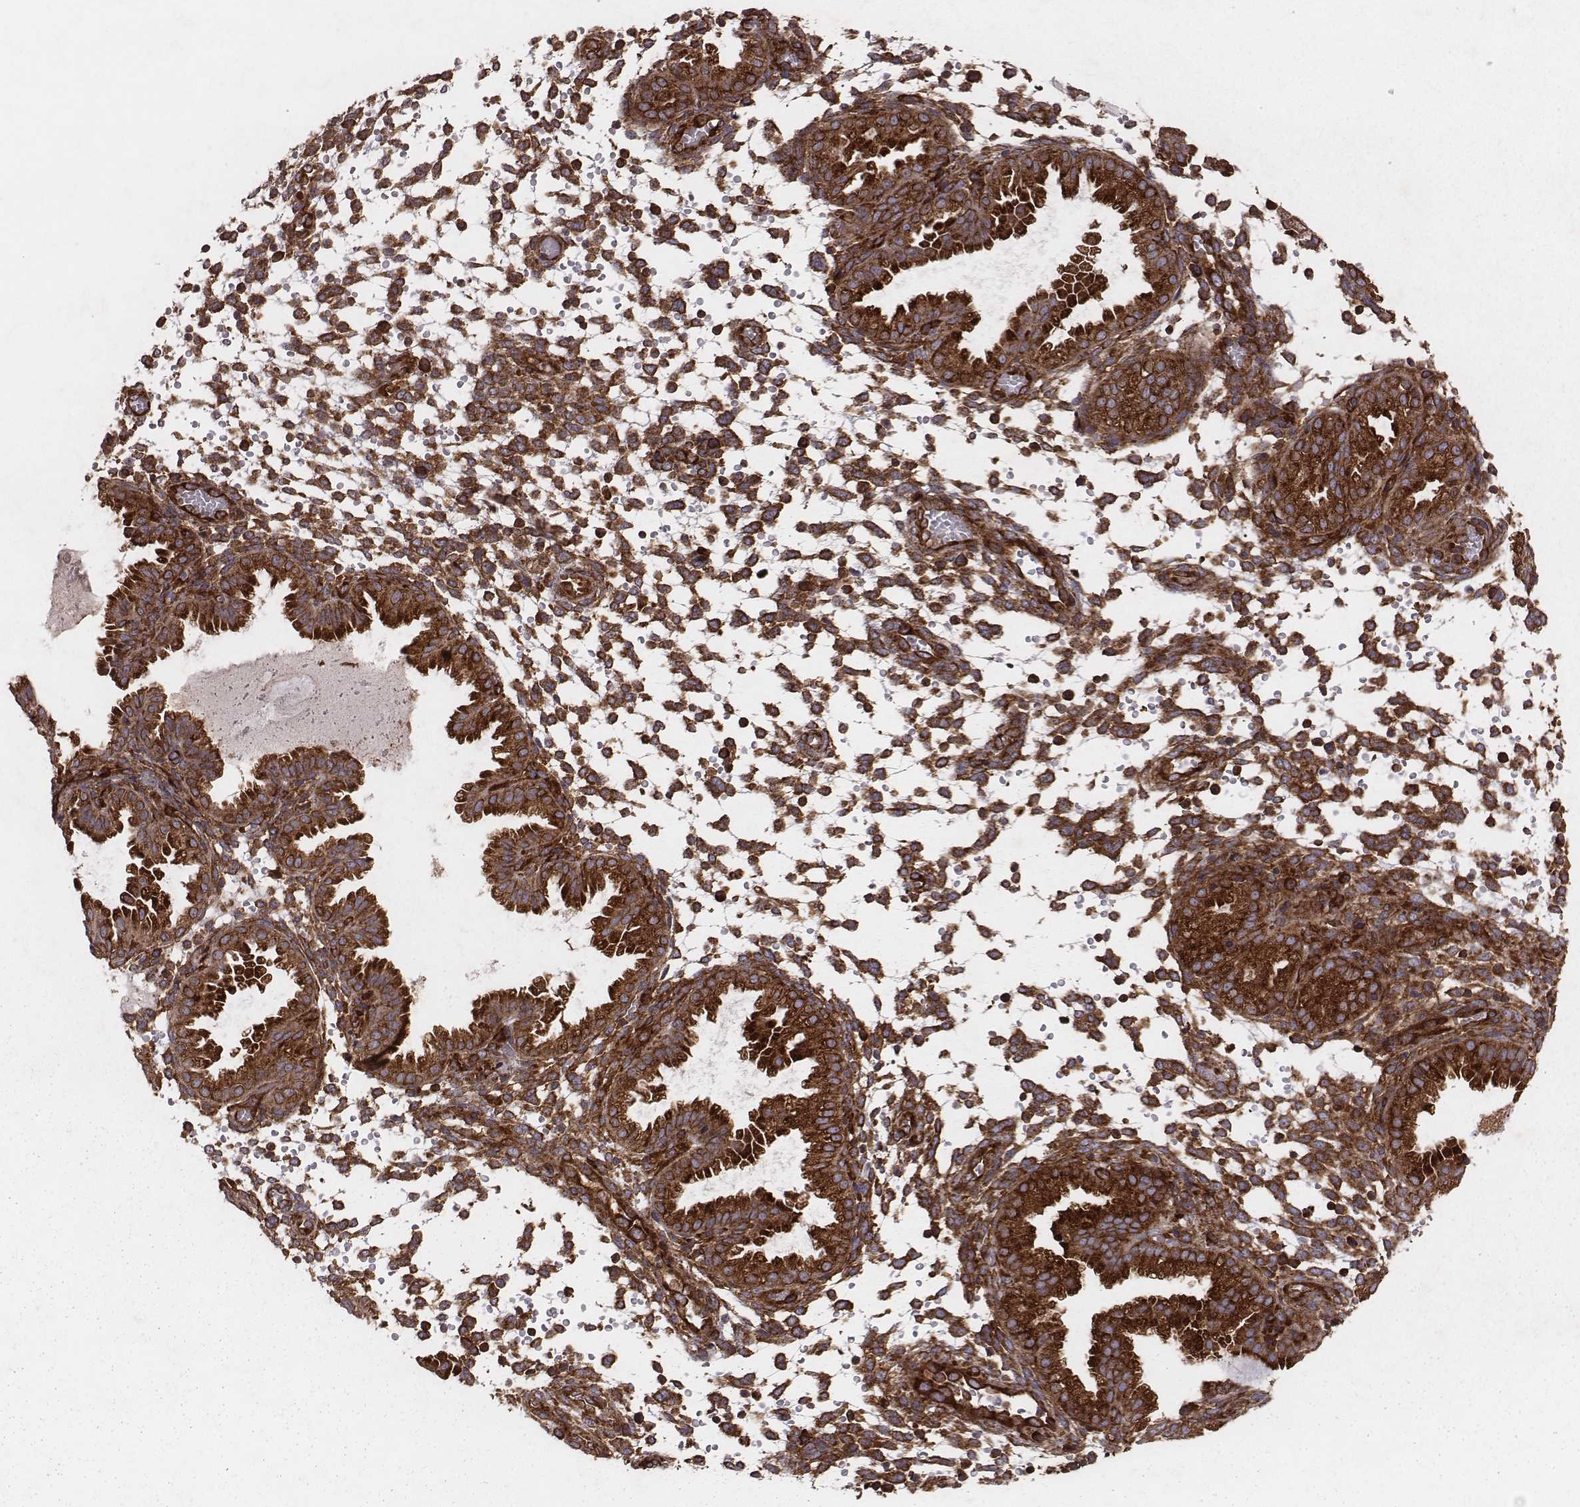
{"staining": {"intensity": "strong", "quantity": "25%-75%", "location": "cytoplasmic/membranous"}, "tissue": "endometrium", "cell_type": "Cells in endometrial stroma", "image_type": "normal", "snomed": [{"axis": "morphology", "description": "Normal tissue, NOS"}, {"axis": "topography", "description": "Endometrium"}], "caption": "Immunohistochemistry (IHC) micrograph of unremarkable endometrium: human endometrium stained using IHC displays high levels of strong protein expression localized specifically in the cytoplasmic/membranous of cells in endometrial stroma, appearing as a cytoplasmic/membranous brown color.", "gene": "TXLNA", "patient": {"sex": "female", "age": 33}}